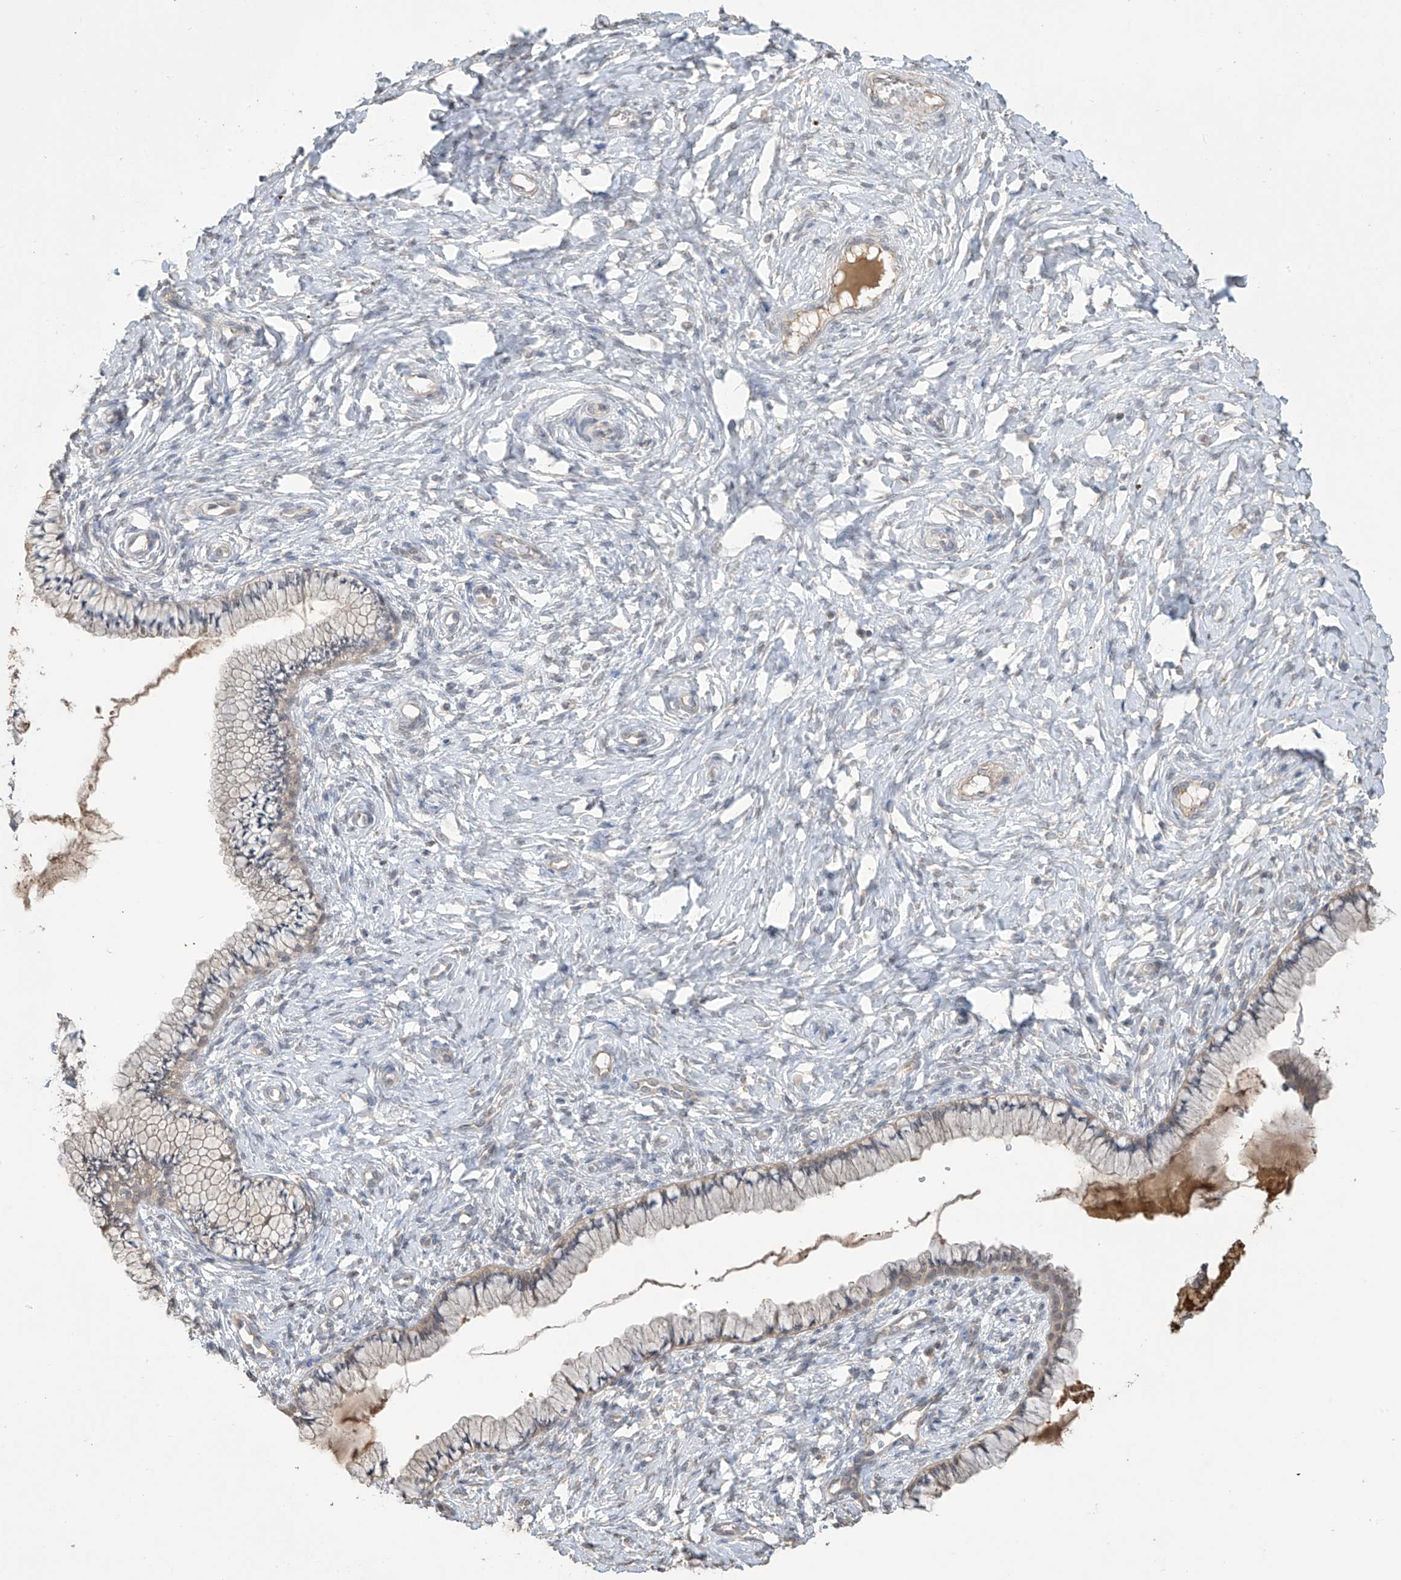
{"staining": {"intensity": "weak", "quantity": "25%-75%", "location": "cytoplasmic/membranous"}, "tissue": "cervix", "cell_type": "Glandular cells", "image_type": "normal", "snomed": [{"axis": "morphology", "description": "Normal tissue, NOS"}, {"axis": "topography", "description": "Cervix"}], "caption": "This photomicrograph reveals immunohistochemistry (IHC) staining of normal cervix, with low weak cytoplasmic/membranous positivity in approximately 25%-75% of glandular cells.", "gene": "SLFN14", "patient": {"sex": "female", "age": 36}}